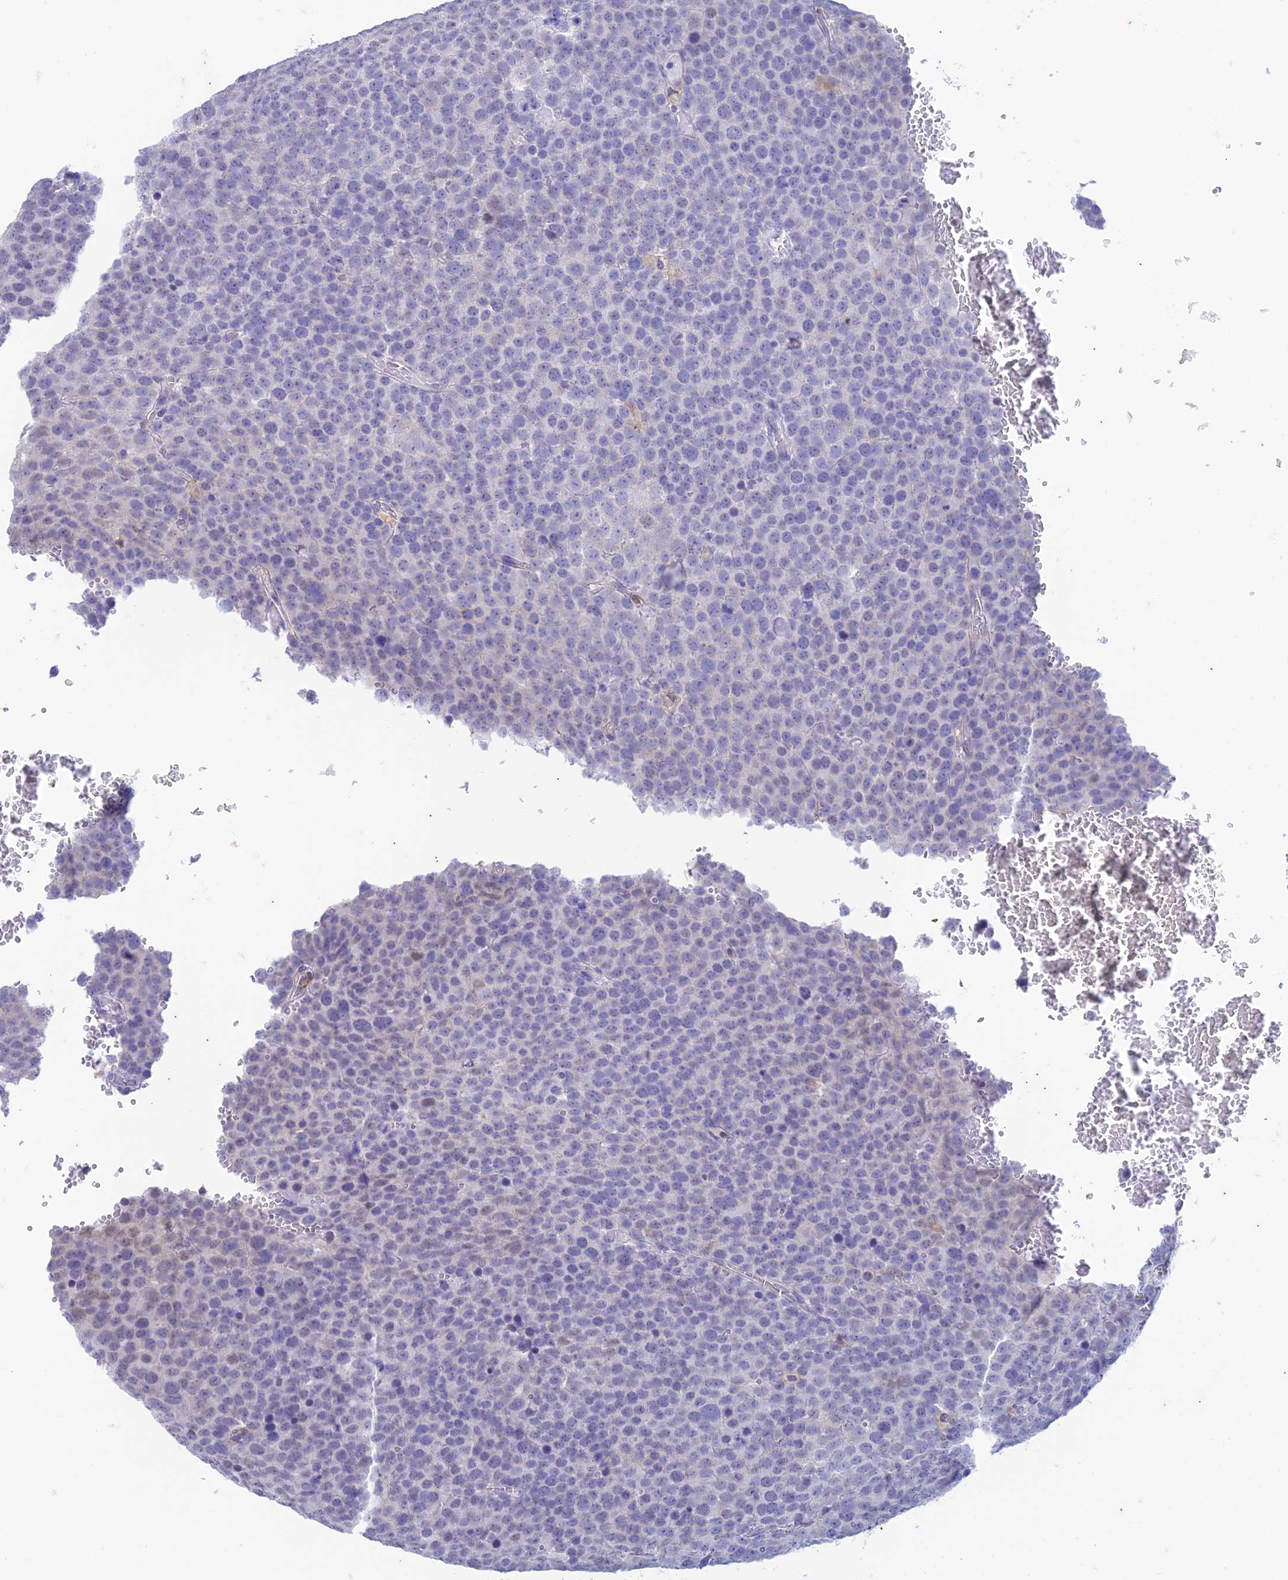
{"staining": {"intensity": "negative", "quantity": "none", "location": "none"}, "tissue": "testis cancer", "cell_type": "Tumor cells", "image_type": "cancer", "snomed": [{"axis": "morphology", "description": "Seminoma, NOS"}, {"axis": "topography", "description": "Testis"}], "caption": "Protein analysis of testis cancer displays no significant staining in tumor cells.", "gene": "FGF7", "patient": {"sex": "male", "age": 71}}